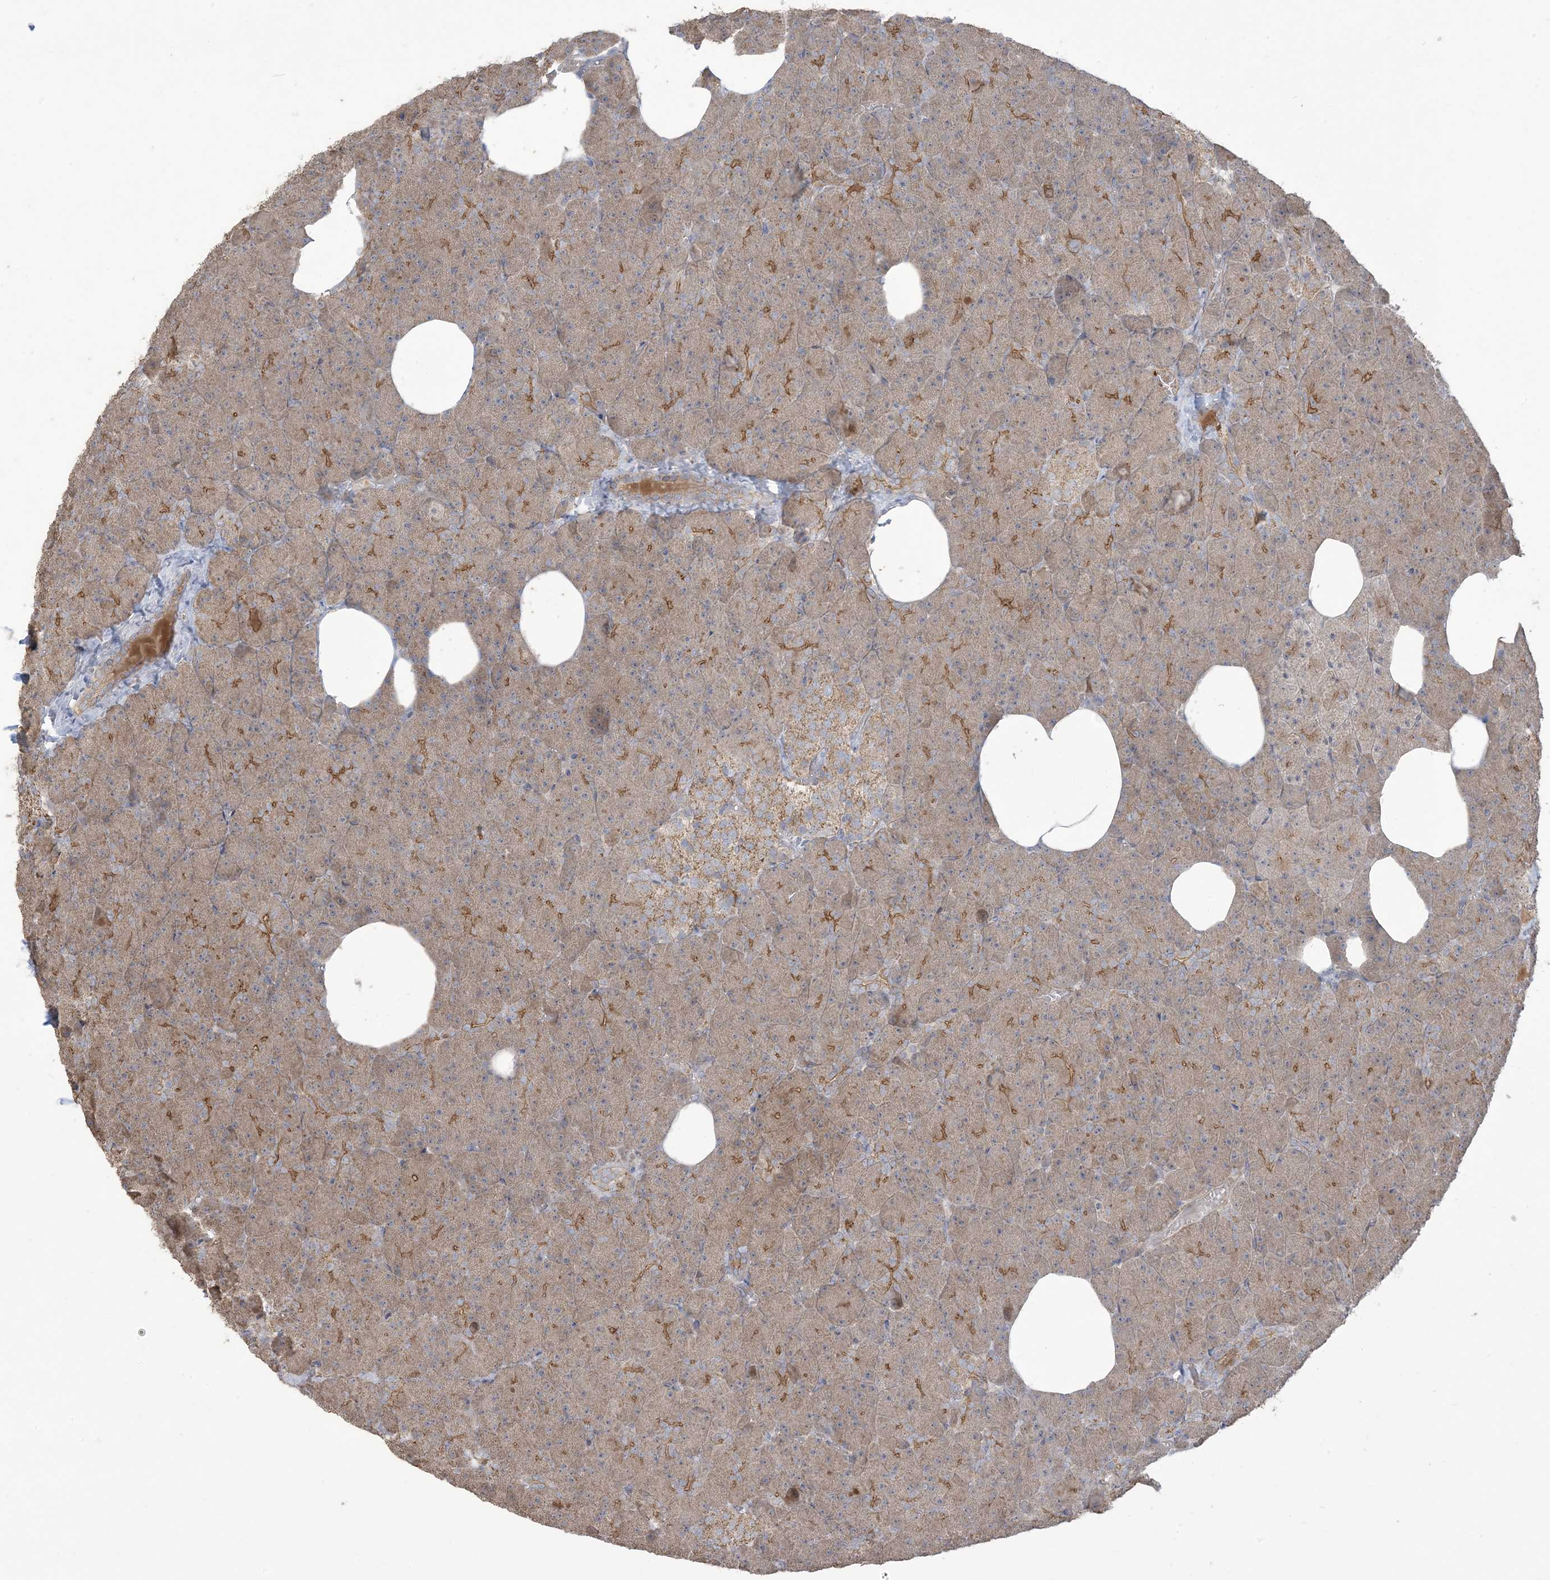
{"staining": {"intensity": "moderate", "quantity": "25%-75%", "location": "cytoplasmic/membranous"}, "tissue": "pancreas", "cell_type": "Exocrine glandular cells", "image_type": "normal", "snomed": [{"axis": "morphology", "description": "Normal tissue, NOS"}, {"axis": "morphology", "description": "Carcinoid, malignant, NOS"}, {"axis": "topography", "description": "Pancreas"}], "caption": "Protein expression analysis of benign human pancreas reveals moderate cytoplasmic/membranous staining in about 25%-75% of exocrine glandular cells. The protein of interest is stained brown, and the nuclei are stained in blue (DAB (3,3'-diaminobenzidine) IHC with brightfield microscopy, high magnification).", "gene": "KLHL18", "patient": {"sex": "female", "age": 35}}